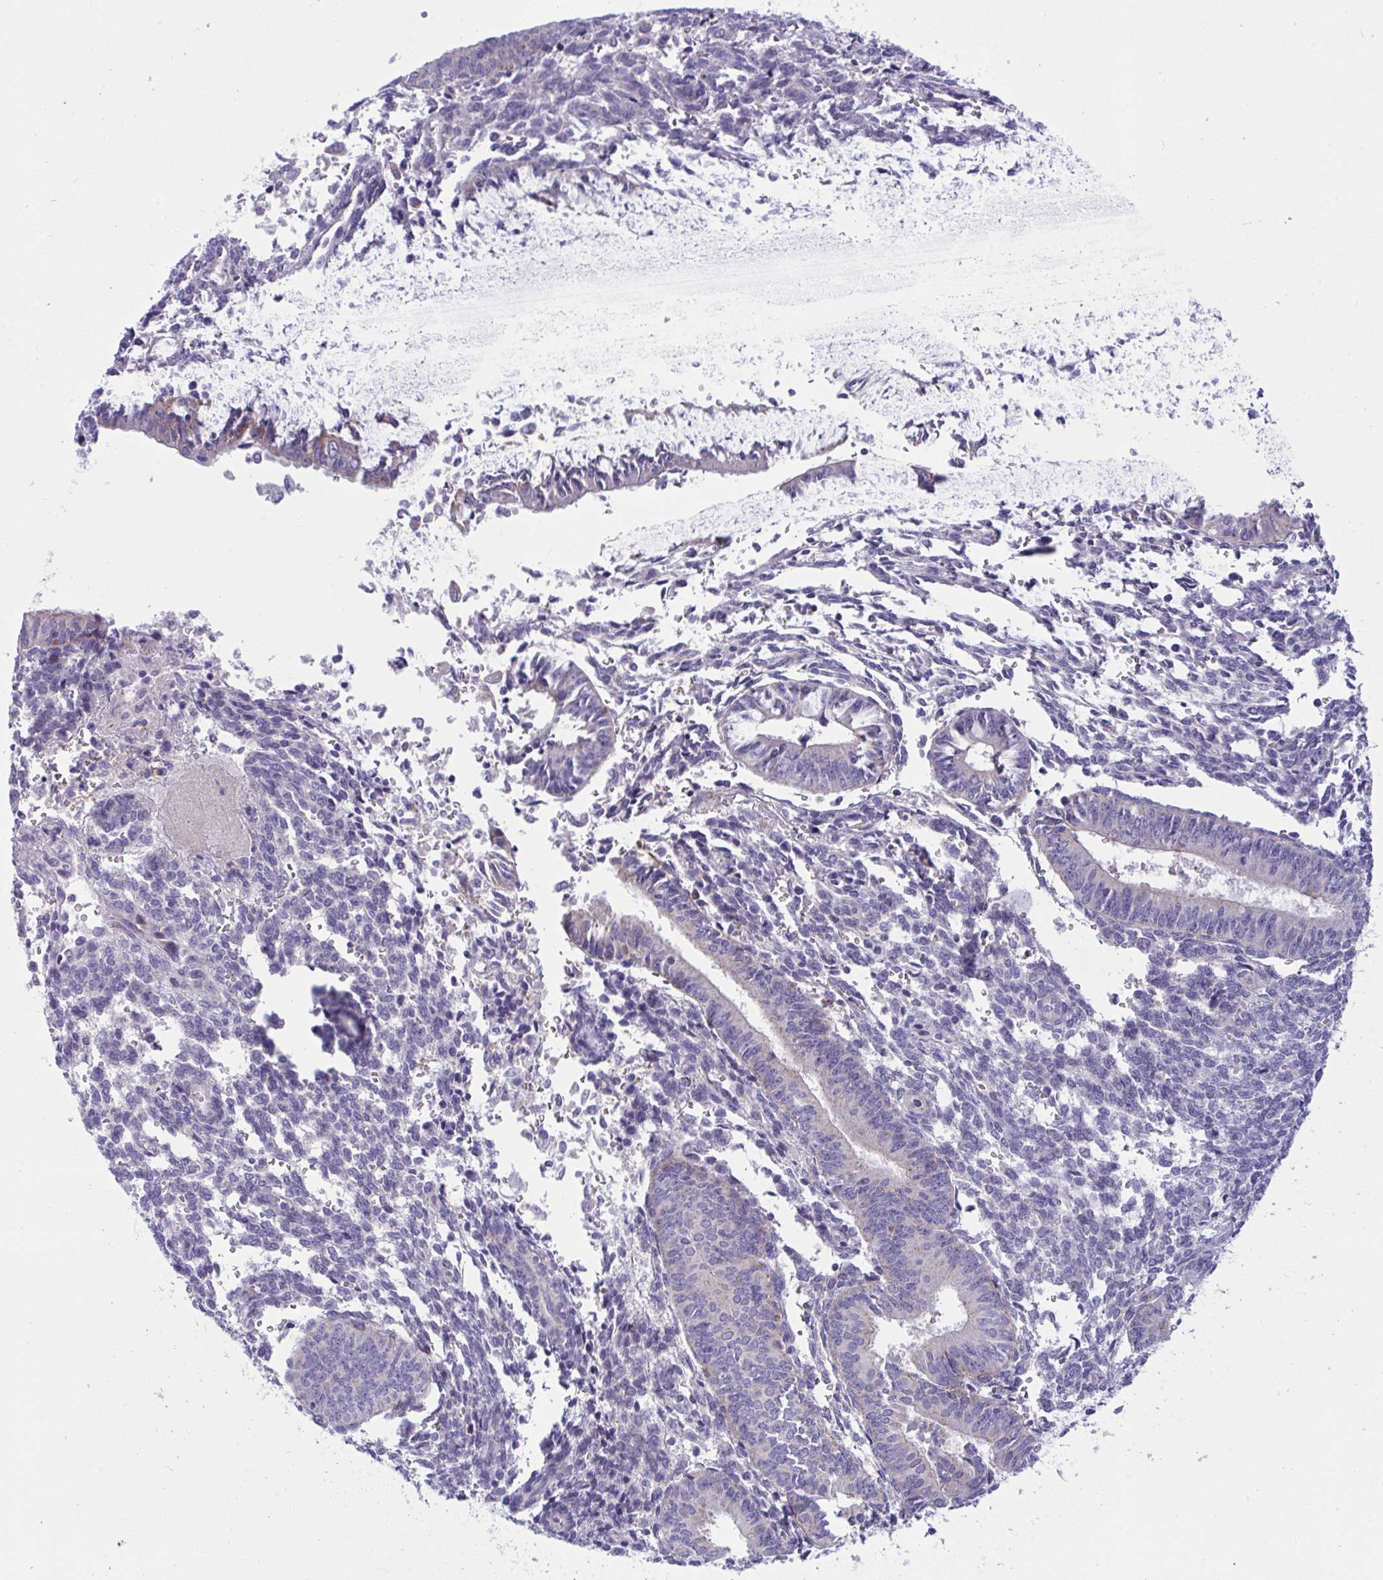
{"staining": {"intensity": "weak", "quantity": "<25%", "location": "cytoplasmic/membranous"}, "tissue": "endometrial cancer", "cell_type": "Tumor cells", "image_type": "cancer", "snomed": [{"axis": "morphology", "description": "Adenocarcinoma, NOS"}, {"axis": "topography", "description": "Endometrium"}], "caption": "DAB immunohistochemical staining of adenocarcinoma (endometrial) exhibits no significant positivity in tumor cells.", "gene": "DTX3", "patient": {"sex": "female", "age": 50}}